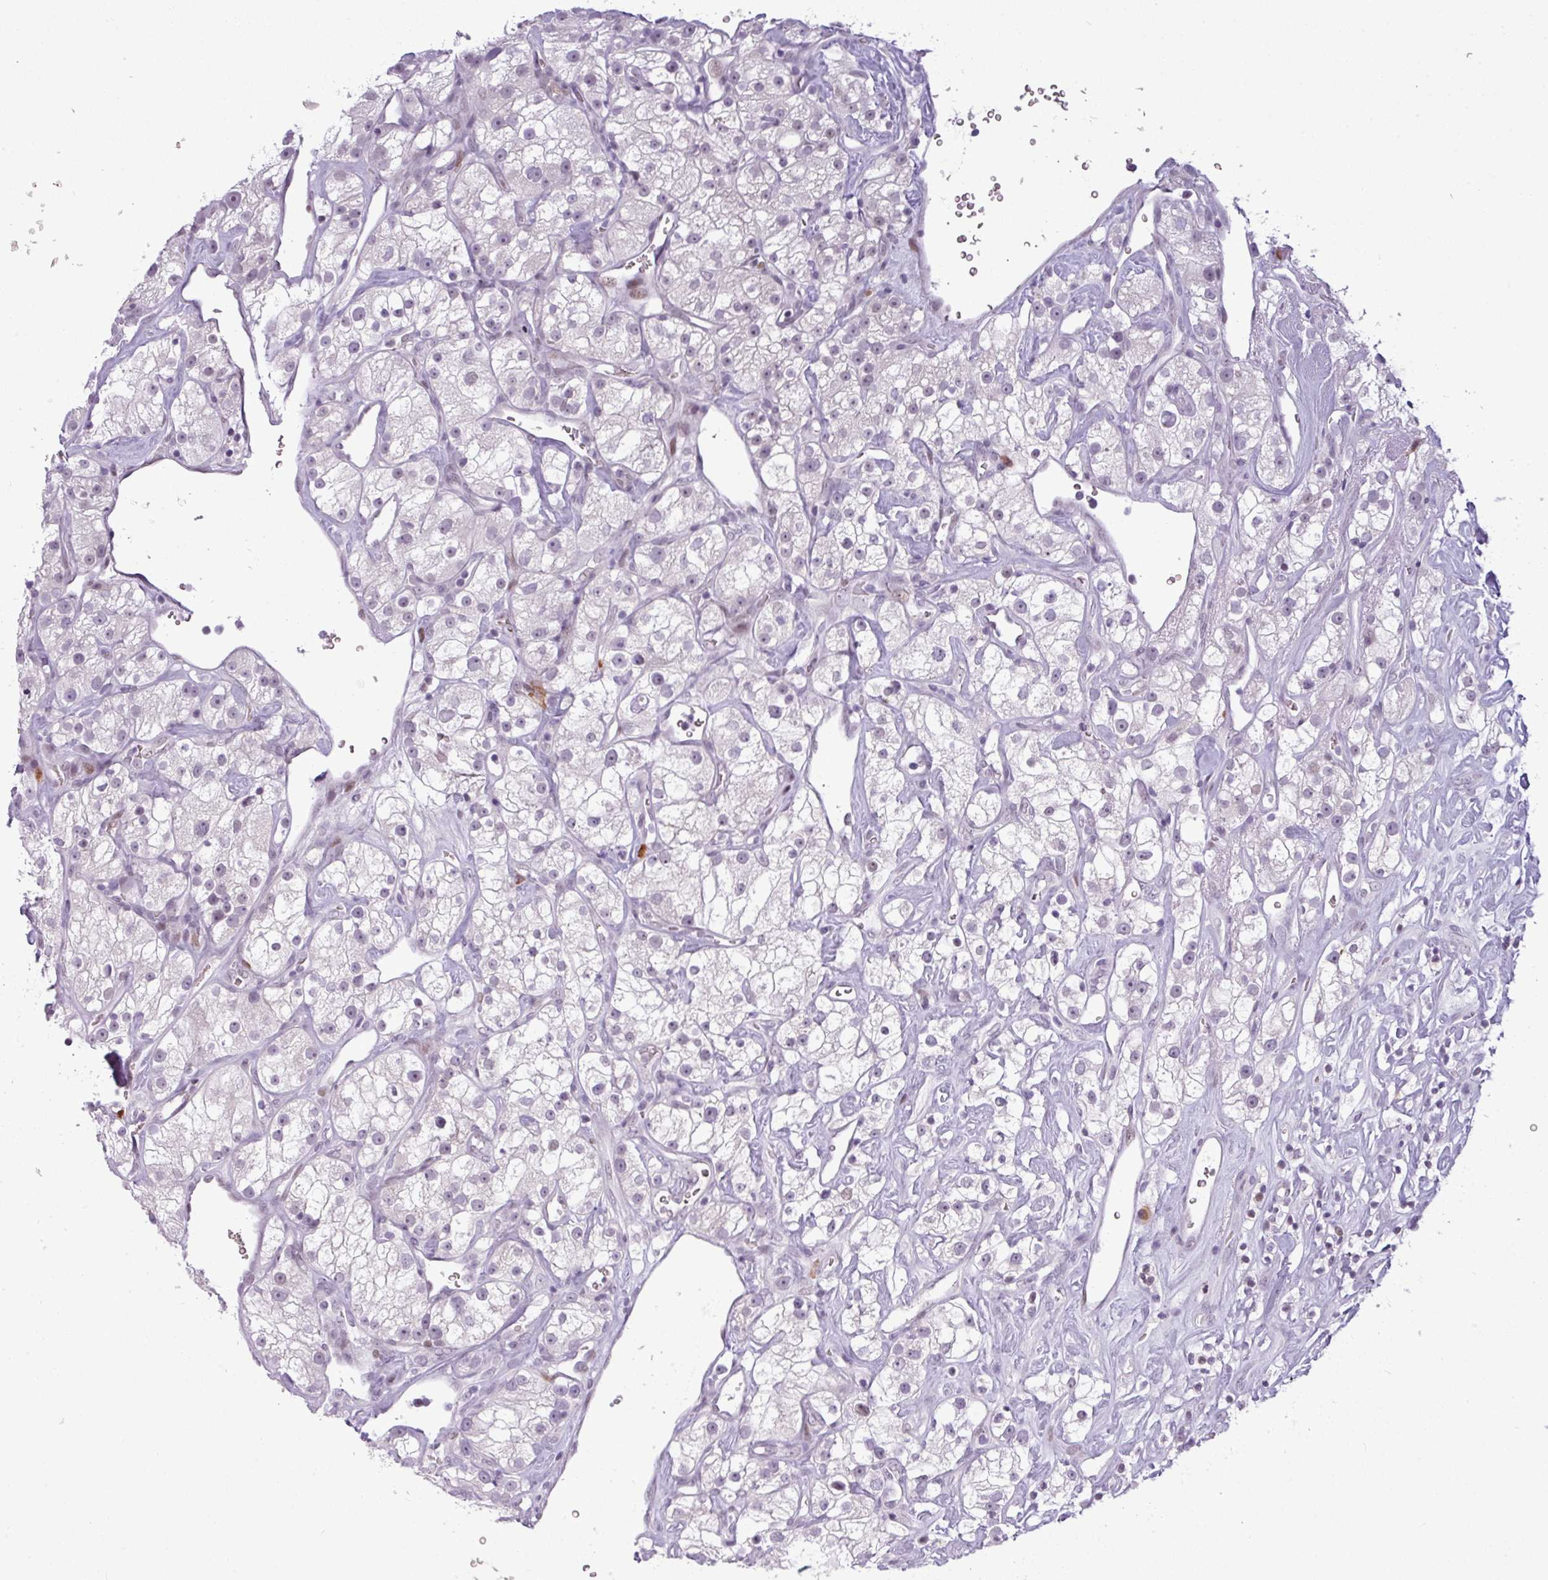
{"staining": {"intensity": "negative", "quantity": "none", "location": "none"}, "tissue": "renal cancer", "cell_type": "Tumor cells", "image_type": "cancer", "snomed": [{"axis": "morphology", "description": "Adenocarcinoma, NOS"}, {"axis": "topography", "description": "Kidney"}], "caption": "The image shows no staining of tumor cells in renal adenocarcinoma.", "gene": "SLC66A2", "patient": {"sex": "male", "age": 77}}